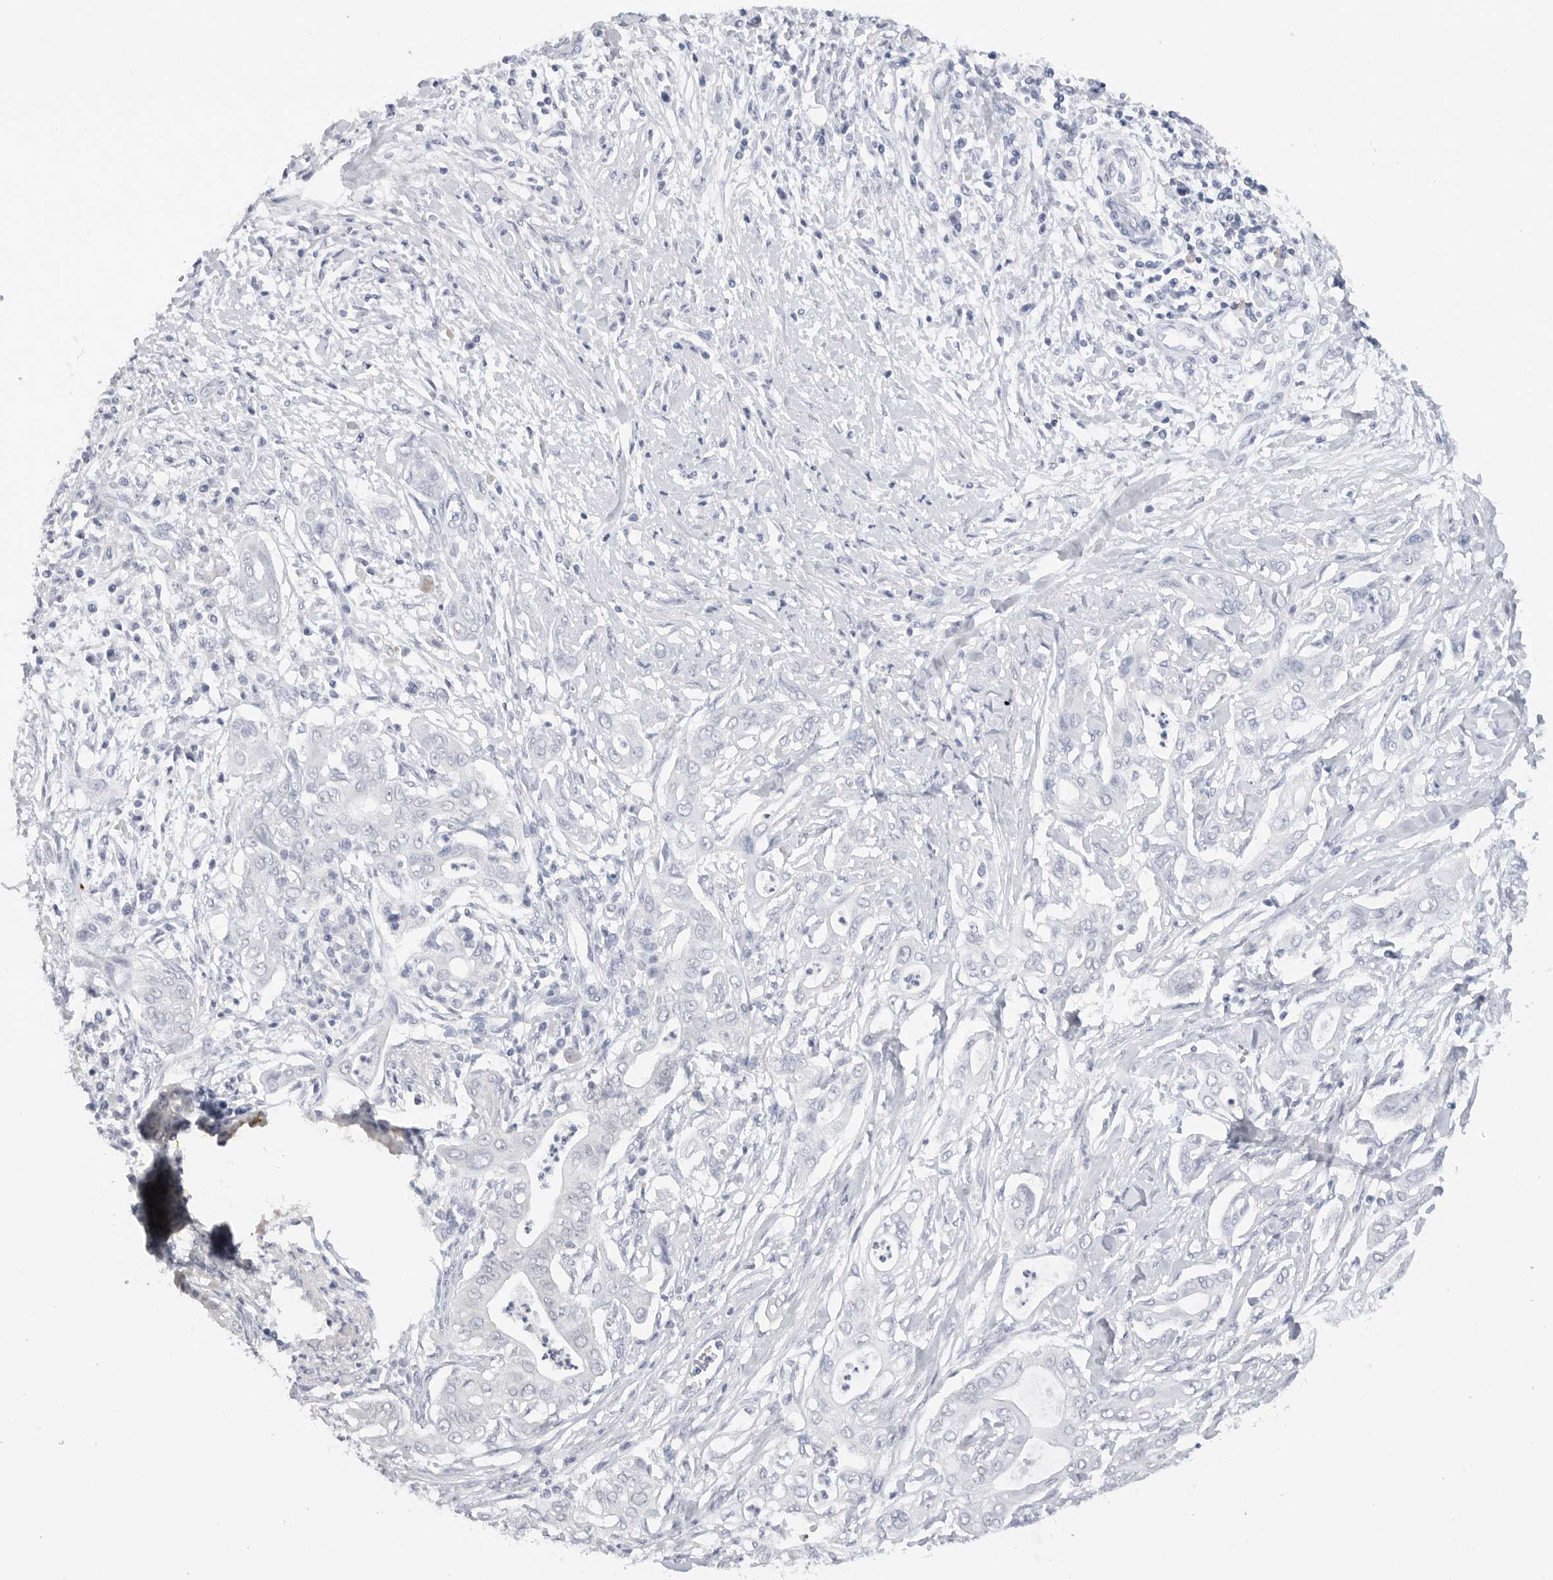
{"staining": {"intensity": "negative", "quantity": "none", "location": "none"}, "tissue": "pancreatic cancer", "cell_type": "Tumor cells", "image_type": "cancer", "snomed": [{"axis": "morphology", "description": "Adenocarcinoma, NOS"}, {"axis": "topography", "description": "Pancreas"}], "caption": "Protein analysis of pancreatic cancer displays no significant positivity in tumor cells. Brightfield microscopy of immunohistochemistry stained with DAB (3,3'-diaminobenzidine) (brown) and hematoxylin (blue), captured at high magnification.", "gene": "MAP2K5", "patient": {"sex": "male", "age": 58}}